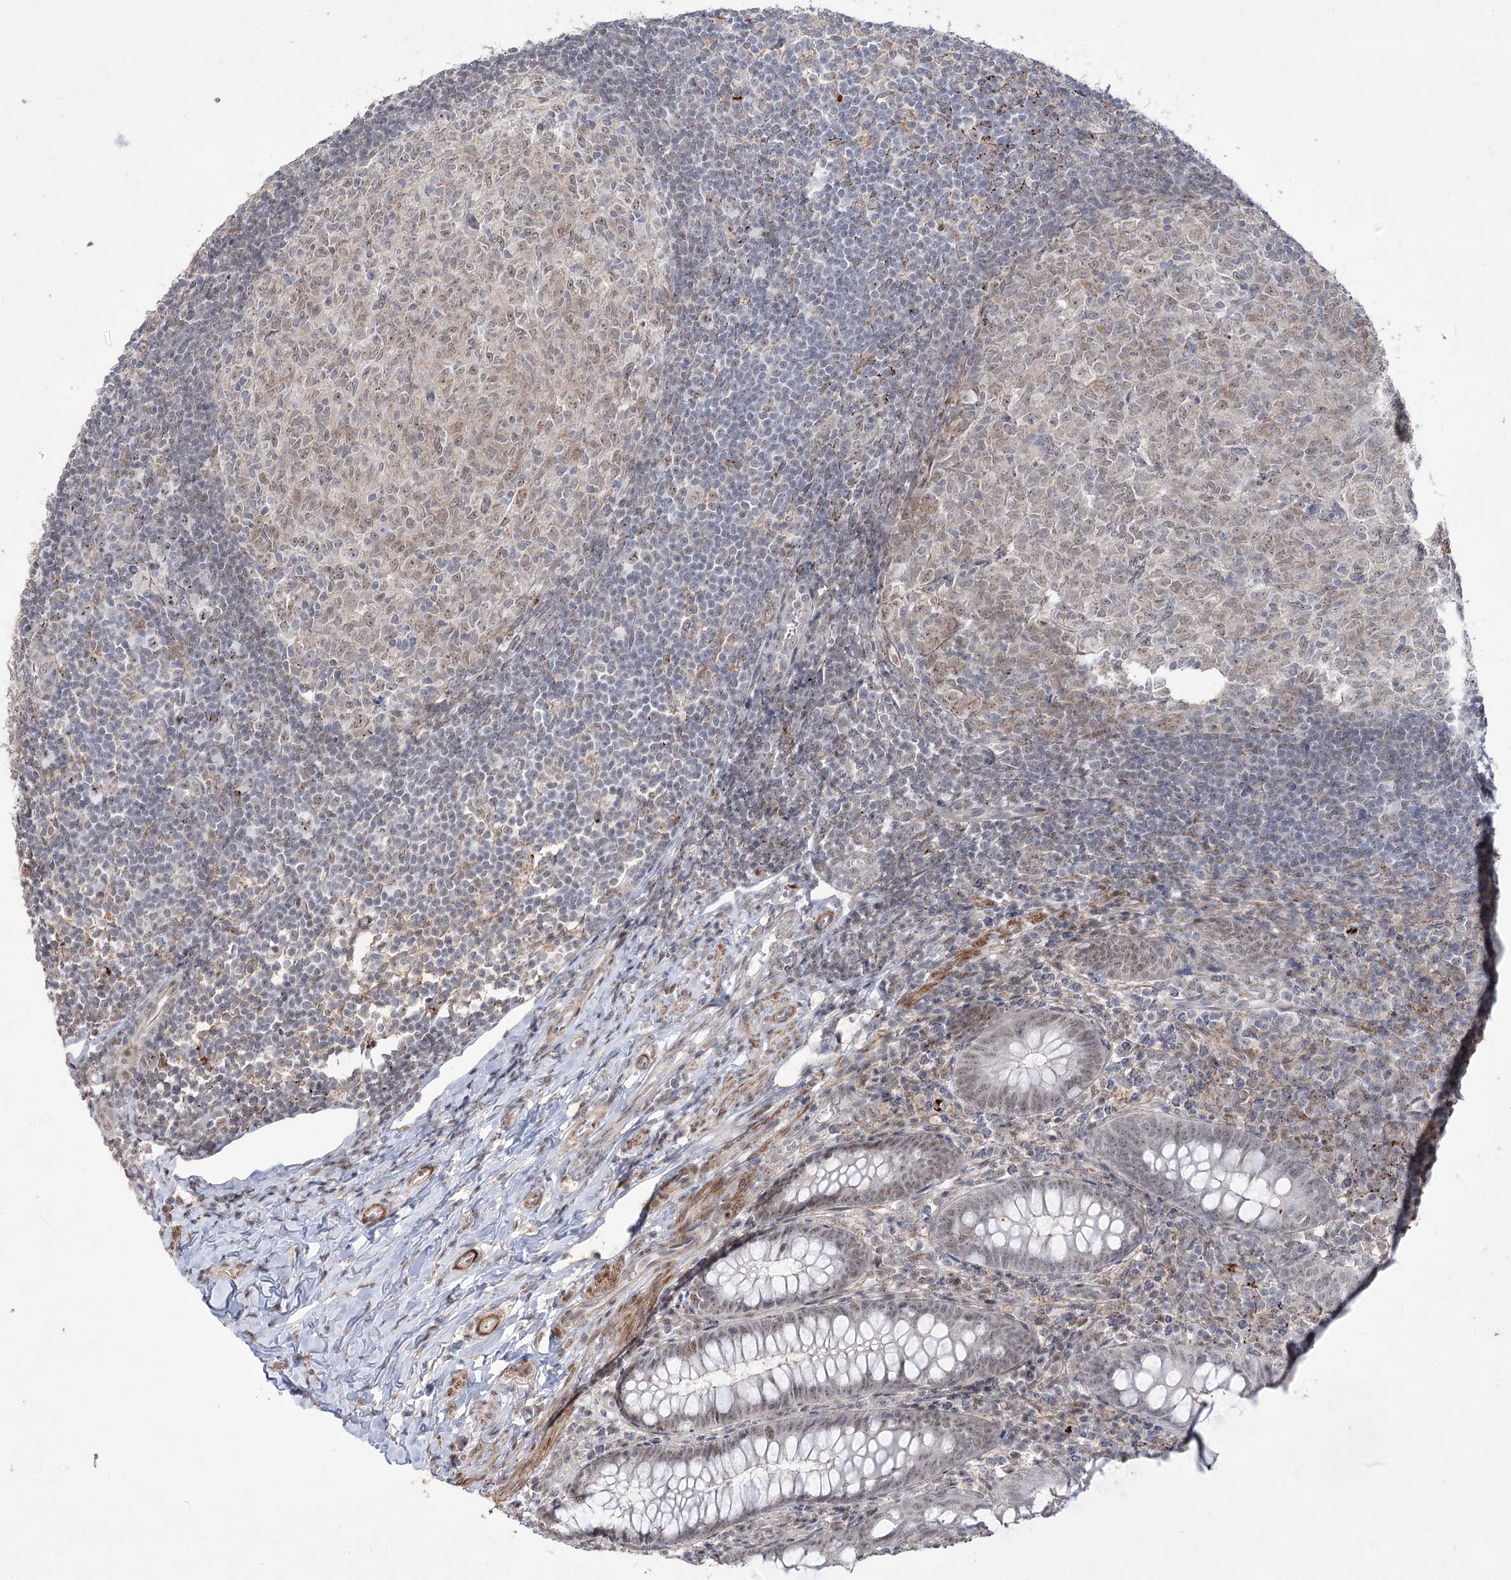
{"staining": {"intensity": "weak", "quantity": ">75%", "location": "nuclear"}, "tissue": "appendix", "cell_type": "Glandular cells", "image_type": "normal", "snomed": [{"axis": "morphology", "description": "Normal tissue, NOS"}, {"axis": "topography", "description": "Appendix"}], "caption": "Protein staining of normal appendix reveals weak nuclear staining in about >75% of glandular cells.", "gene": "ZSCAN23", "patient": {"sex": "male", "age": 14}}